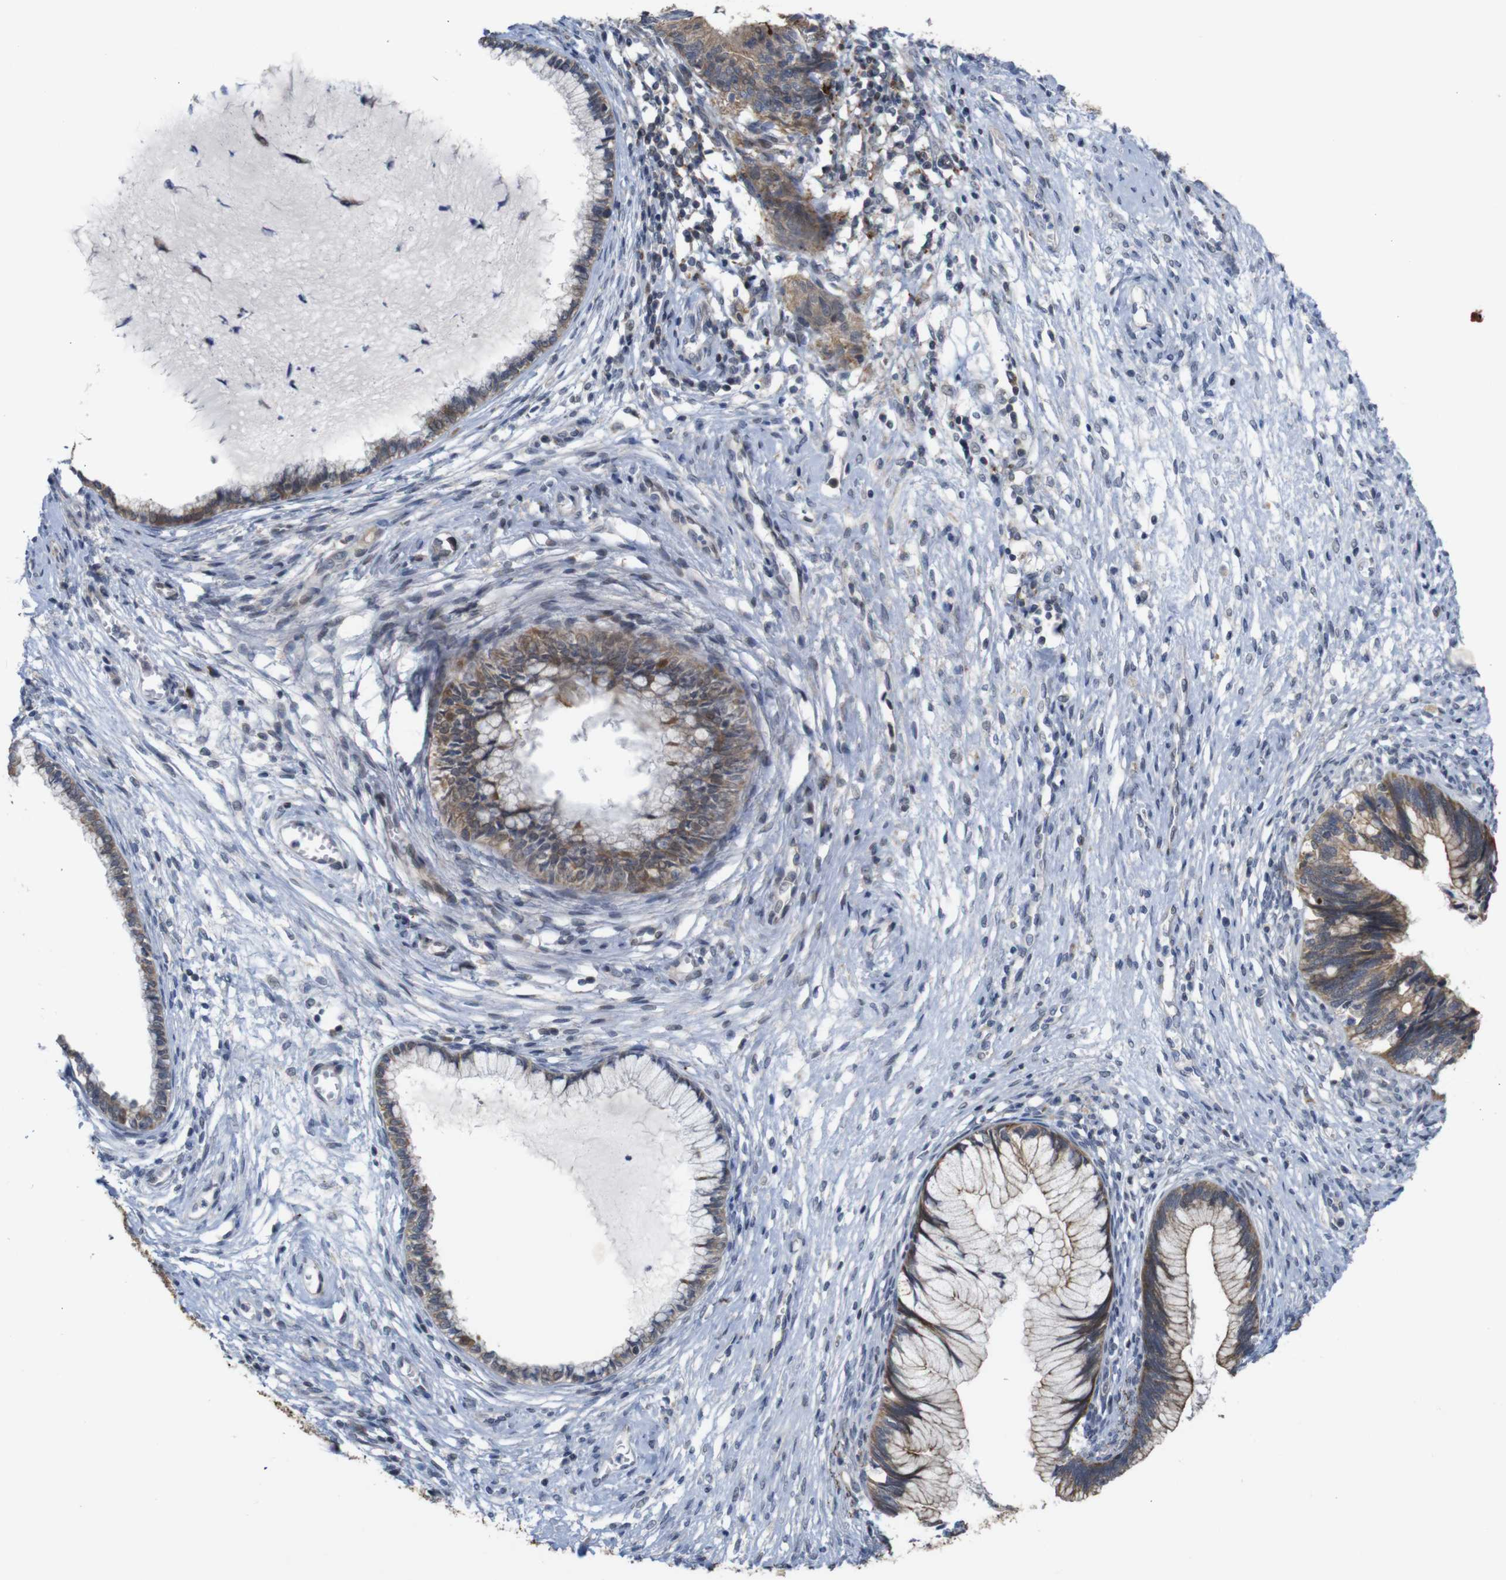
{"staining": {"intensity": "moderate", "quantity": ">75%", "location": "cytoplasmic/membranous"}, "tissue": "cervical cancer", "cell_type": "Tumor cells", "image_type": "cancer", "snomed": [{"axis": "morphology", "description": "Adenocarcinoma, NOS"}, {"axis": "topography", "description": "Cervix"}], "caption": "Immunohistochemistry (IHC) image of neoplastic tissue: human adenocarcinoma (cervical) stained using immunohistochemistry (IHC) exhibits medium levels of moderate protein expression localized specifically in the cytoplasmic/membranous of tumor cells, appearing as a cytoplasmic/membranous brown color.", "gene": "ATP7B", "patient": {"sex": "female", "age": 44}}